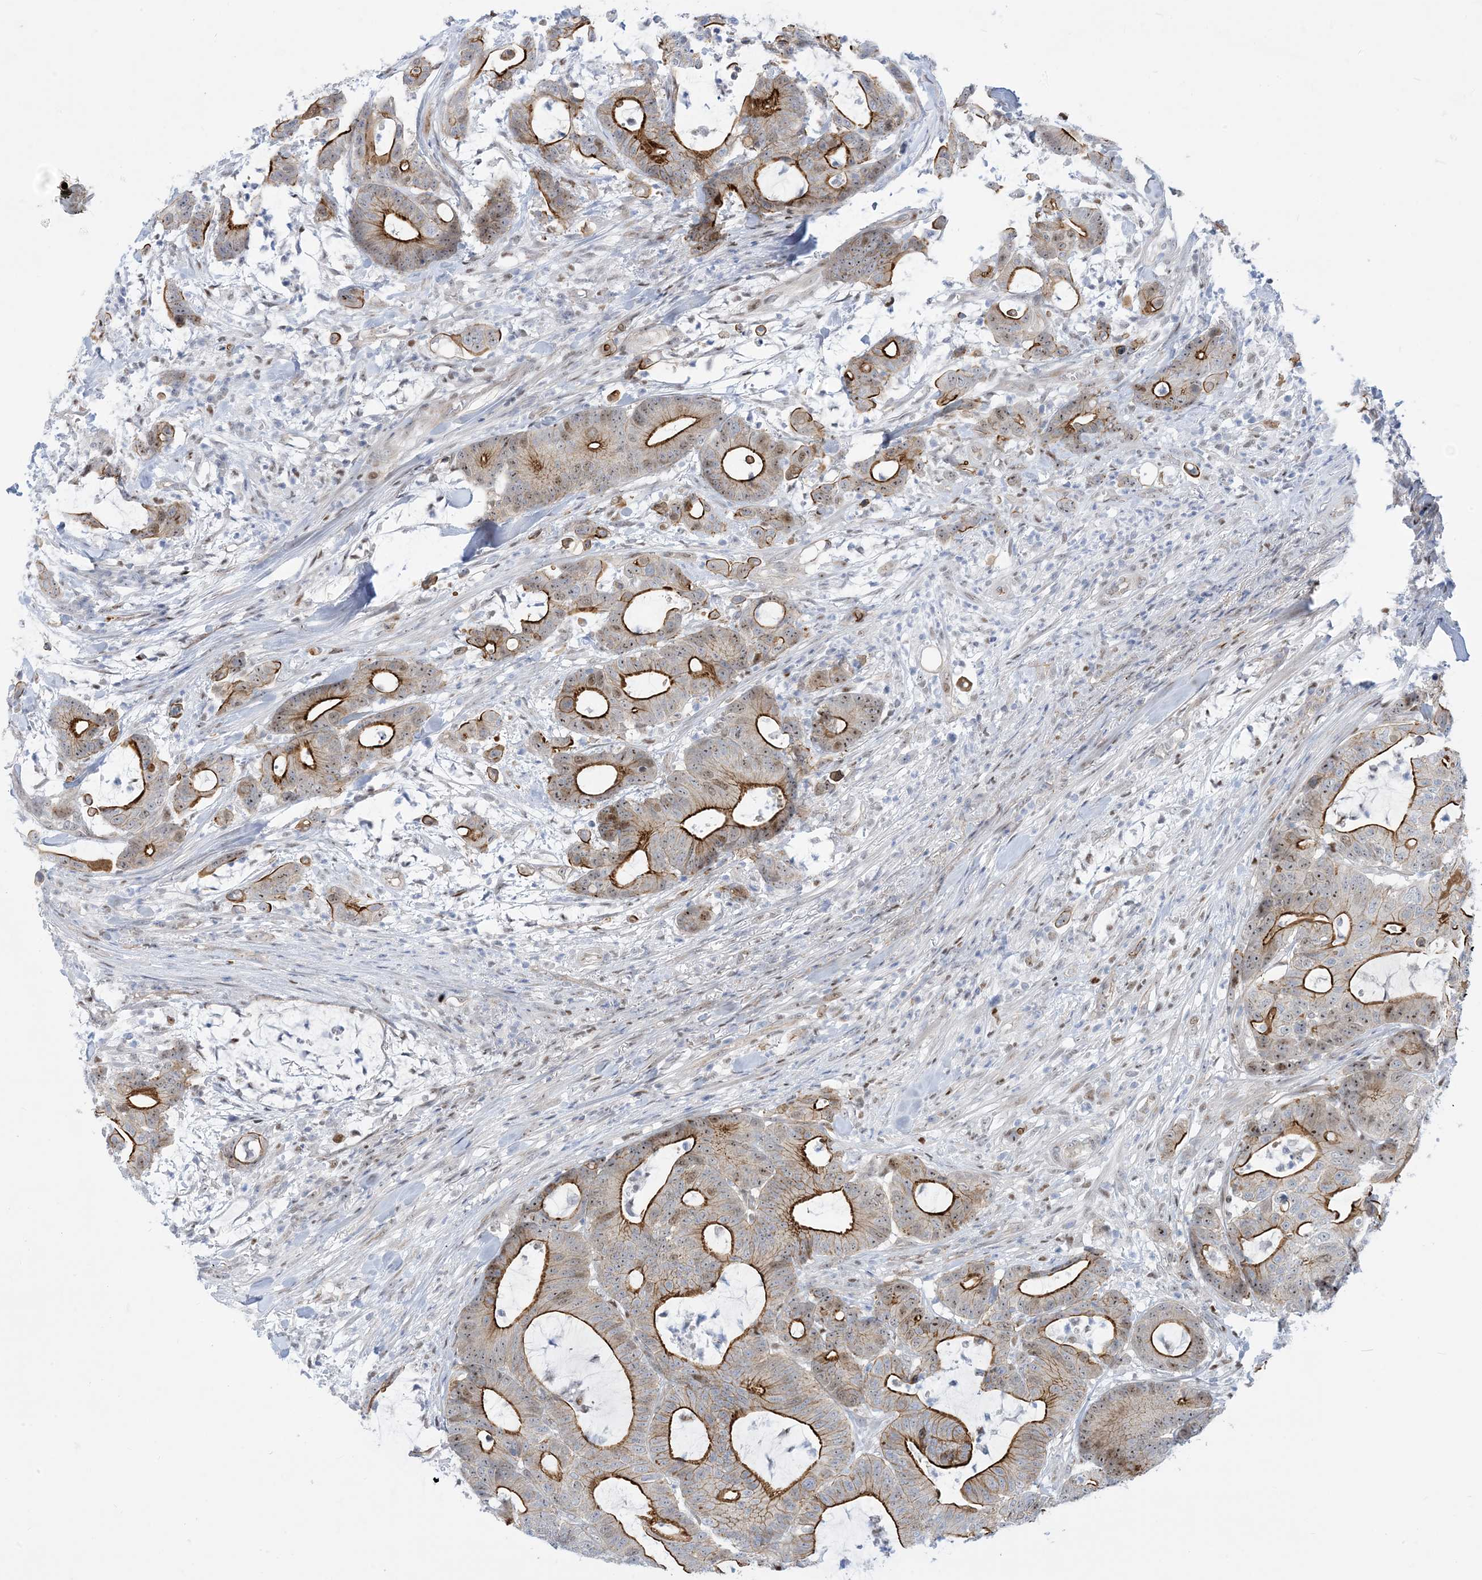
{"staining": {"intensity": "strong", "quantity": "25%-75%", "location": "cytoplasmic/membranous"}, "tissue": "colorectal cancer", "cell_type": "Tumor cells", "image_type": "cancer", "snomed": [{"axis": "morphology", "description": "Adenocarcinoma, NOS"}, {"axis": "topography", "description": "Colon"}], "caption": "There is high levels of strong cytoplasmic/membranous staining in tumor cells of adenocarcinoma (colorectal), as demonstrated by immunohistochemical staining (brown color).", "gene": "MARS2", "patient": {"sex": "female", "age": 84}}